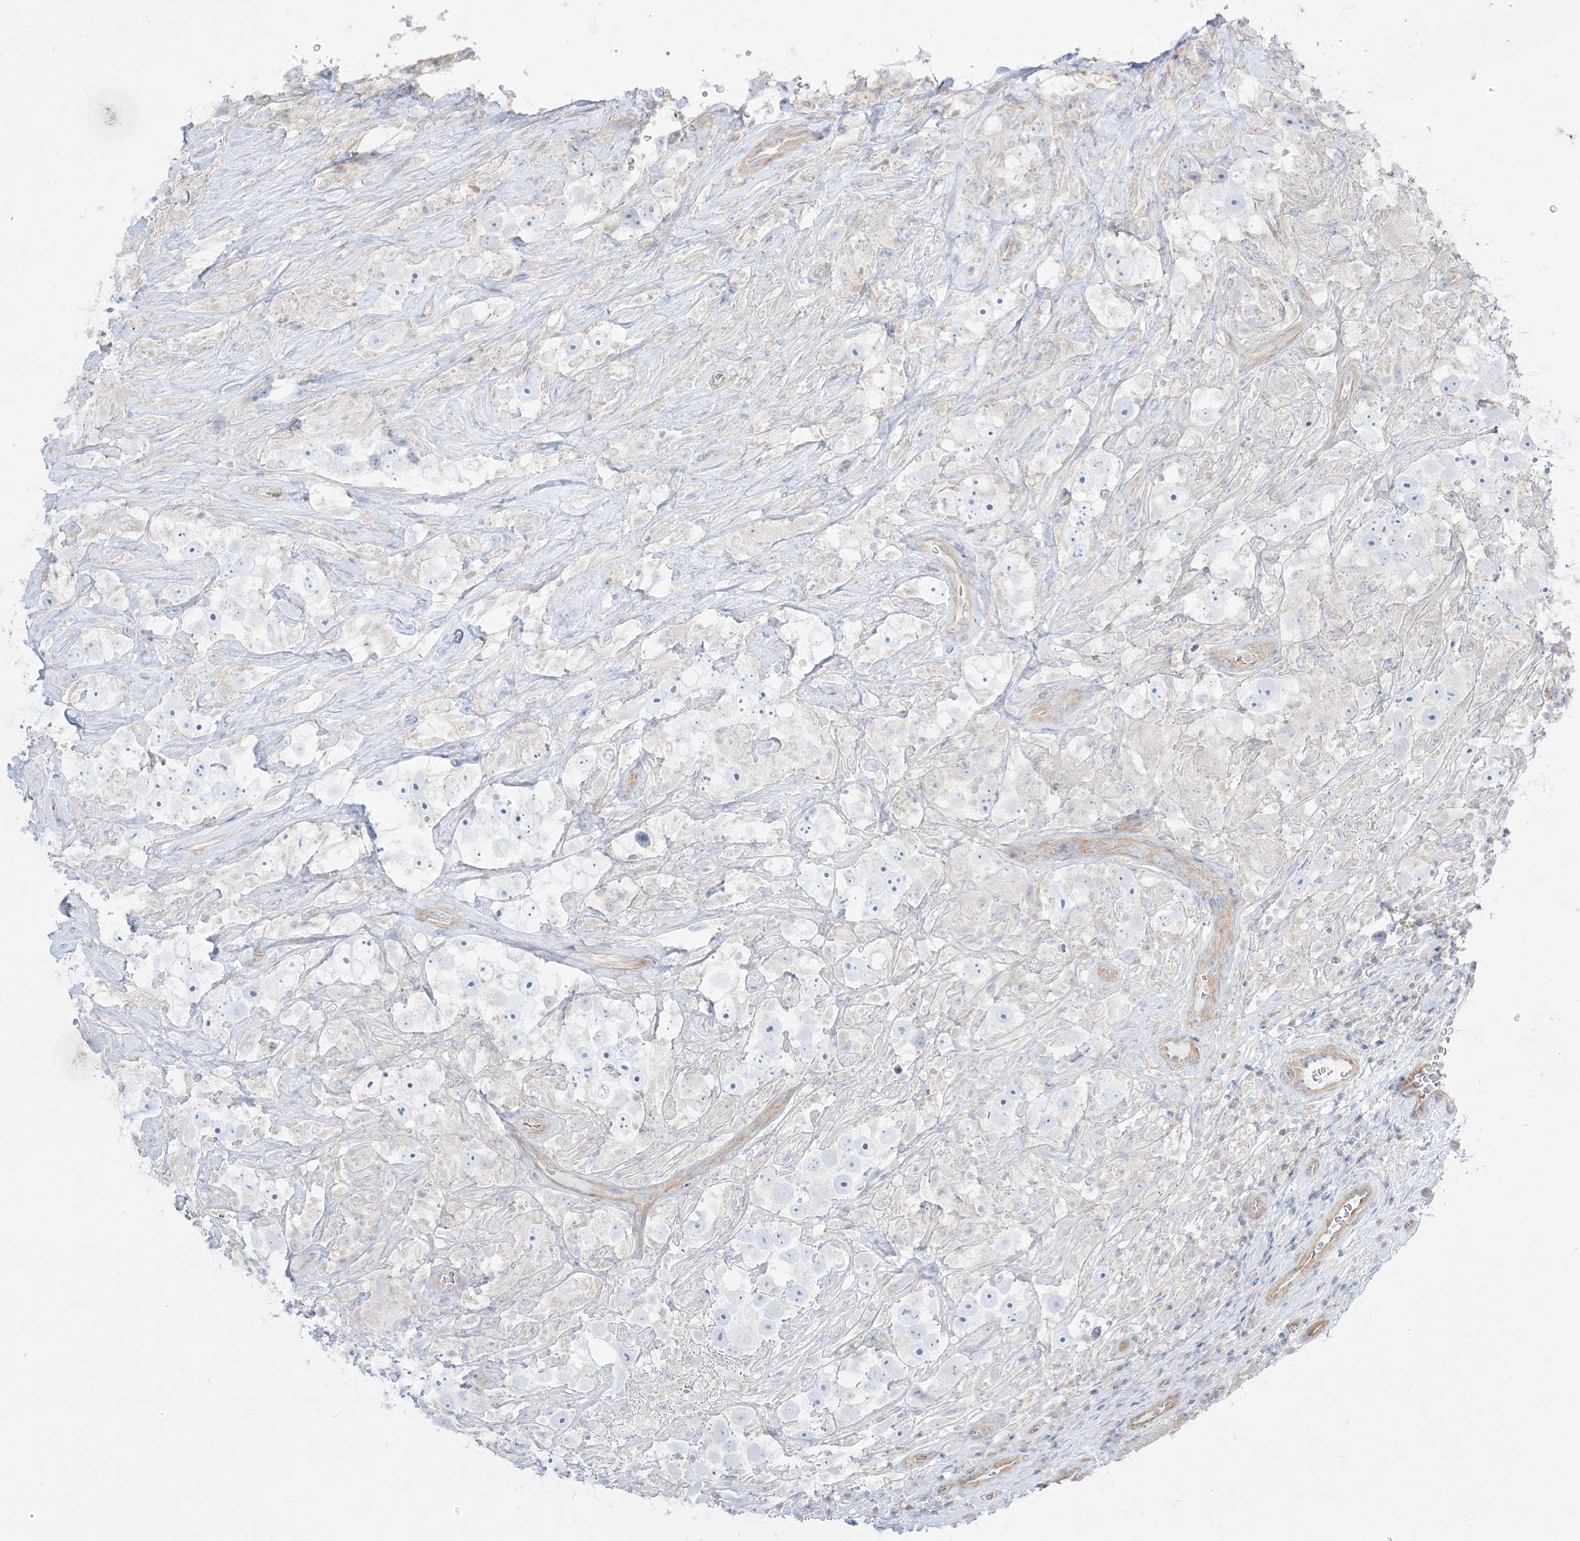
{"staining": {"intensity": "negative", "quantity": "none", "location": "none"}, "tissue": "testis cancer", "cell_type": "Tumor cells", "image_type": "cancer", "snomed": [{"axis": "morphology", "description": "Seminoma, NOS"}, {"axis": "topography", "description": "Testis"}], "caption": "There is no significant staining in tumor cells of testis seminoma.", "gene": "ARHGEF9", "patient": {"sex": "male", "age": 49}}